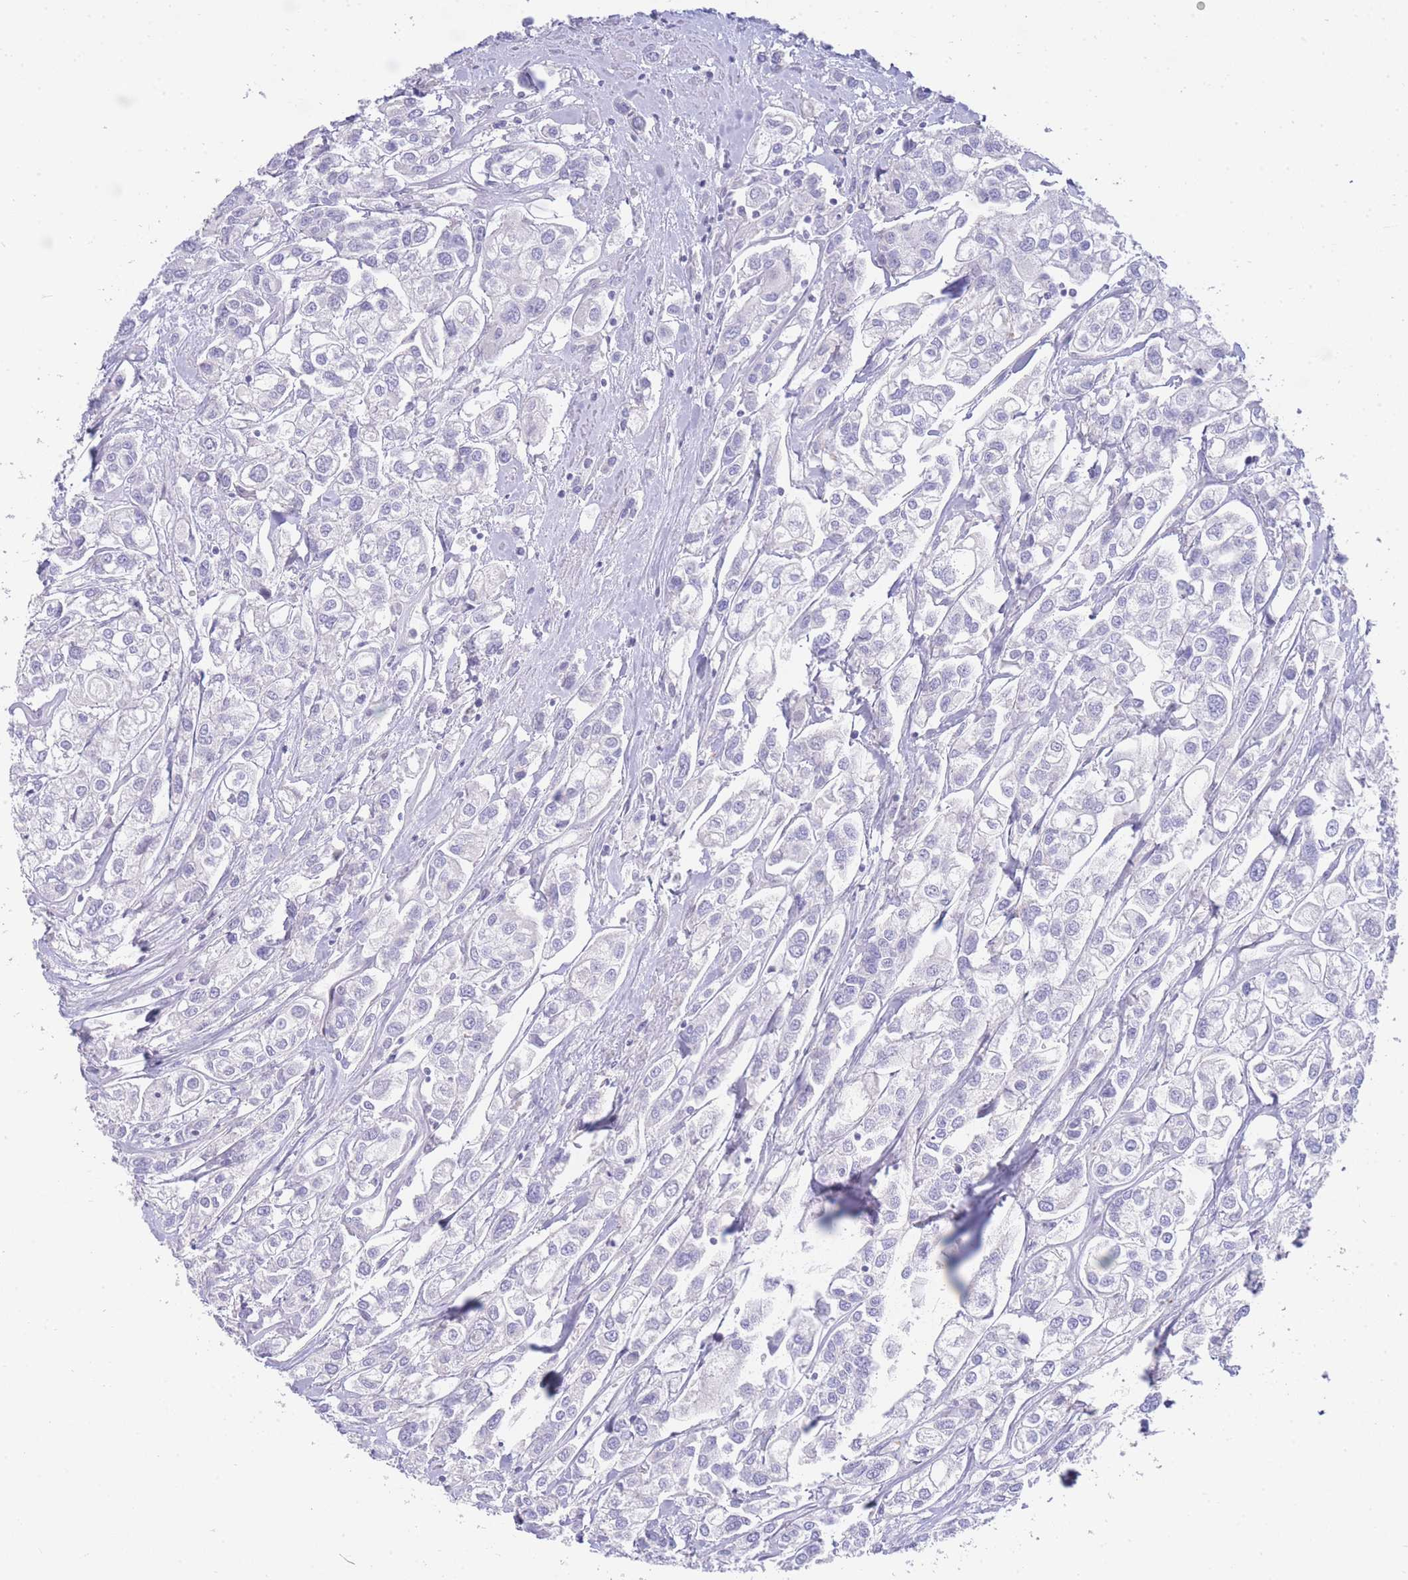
{"staining": {"intensity": "negative", "quantity": "none", "location": "none"}, "tissue": "urothelial cancer", "cell_type": "Tumor cells", "image_type": "cancer", "snomed": [{"axis": "morphology", "description": "Urothelial carcinoma, High grade"}, {"axis": "topography", "description": "Urinary bladder"}], "caption": "High-grade urothelial carcinoma was stained to show a protein in brown. There is no significant staining in tumor cells. (DAB immunohistochemistry (IHC) visualized using brightfield microscopy, high magnification).", "gene": "LRRC37A", "patient": {"sex": "male", "age": 67}}